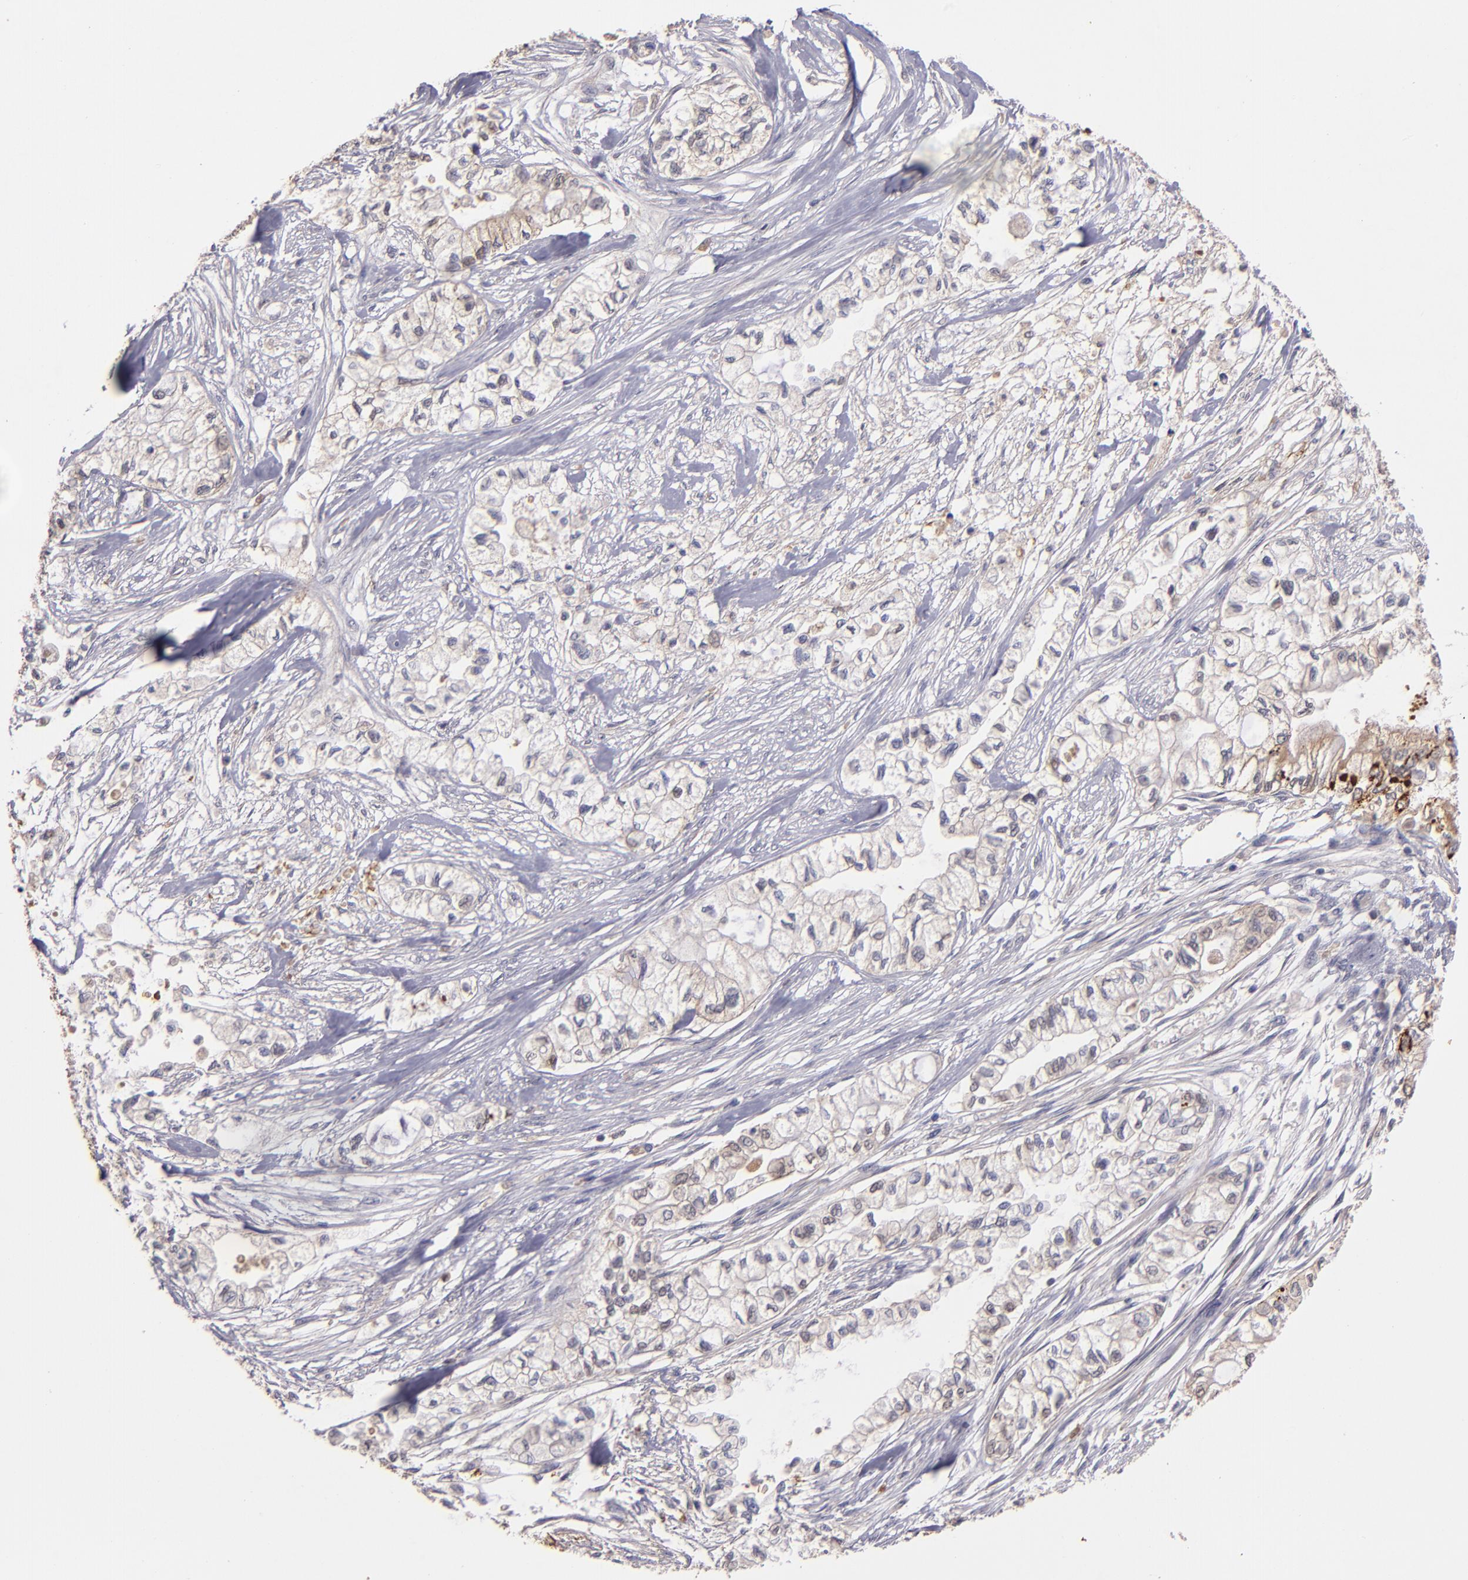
{"staining": {"intensity": "weak", "quantity": "25%-75%", "location": "cytoplasmic/membranous"}, "tissue": "pancreatic cancer", "cell_type": "Tumor cells", "image_type": "cancer", "snomed": [{"axis": "morphology", "description": "Adenocarcinoma, NOS"}, {"axis": "topography", "description": "Pancreas"}], "caption": "About 25%-75% of tumor cells in pancreatic cancer (adenocarcinoma) show weak cytoplasmic/membranous protein positivity as visualized by brown immunohistochemical staining.", "gene": "SERPINC1", "patient": {"sex": "male", "age": 79}}